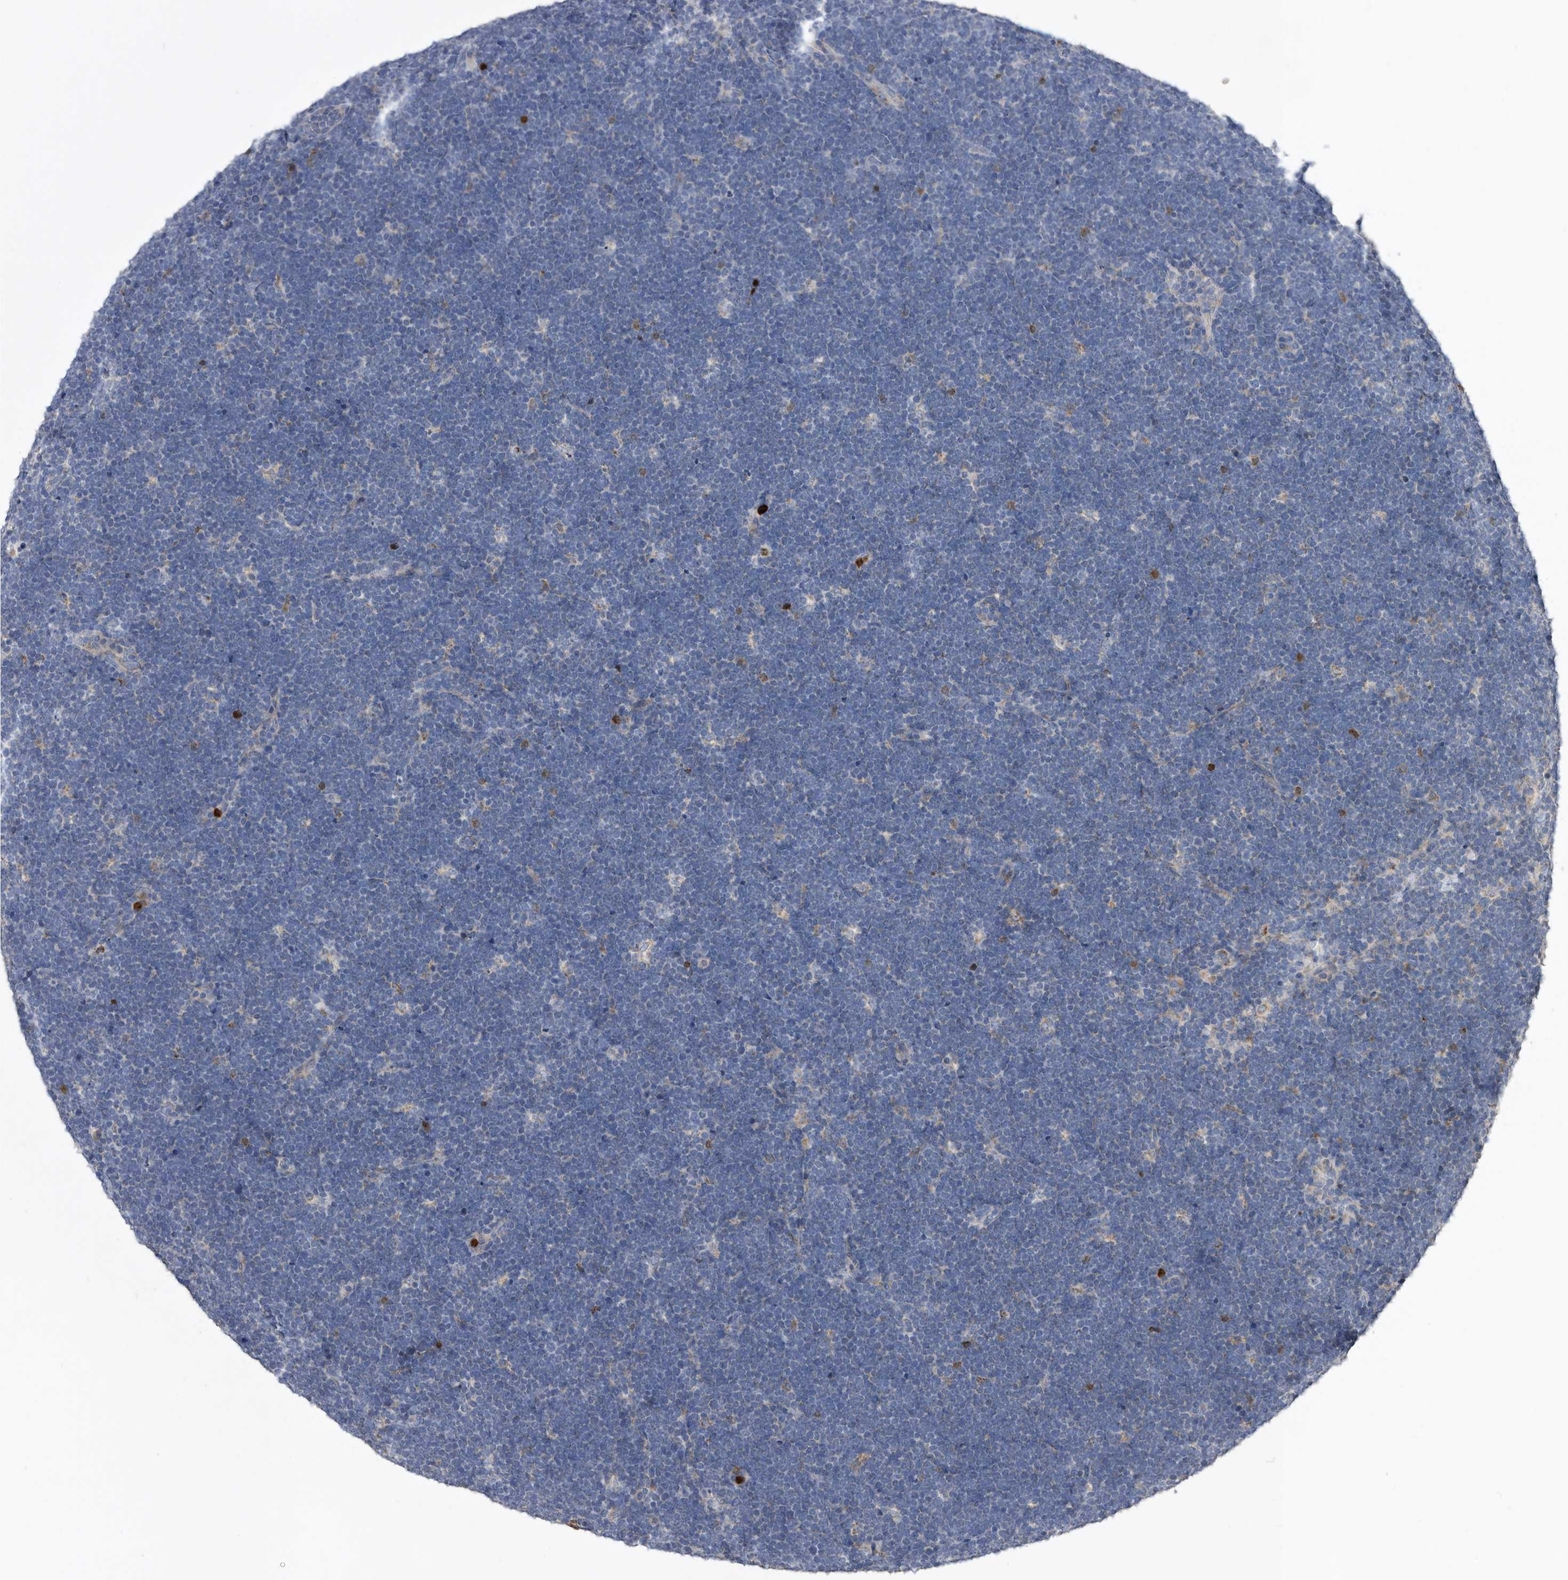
{"staining": {"intensity": "negative", "quantity": "none", "location": "none"}, "tissue": "lymphoma", "cell_type": "Tumor cells", "image_type": "cancer", "snomed": [{"axis": "morphology", "description": "Malignant lymphoma, non-Hodgkin's type, High grade"}, {"axis": "topography", "description": "Lymph node"}], "caption": "The histopathology image shows no staining of tumor cells in lymphoma.", "gene": "CRISPLD2", "patient": {"sex": "male", "age": 13}}